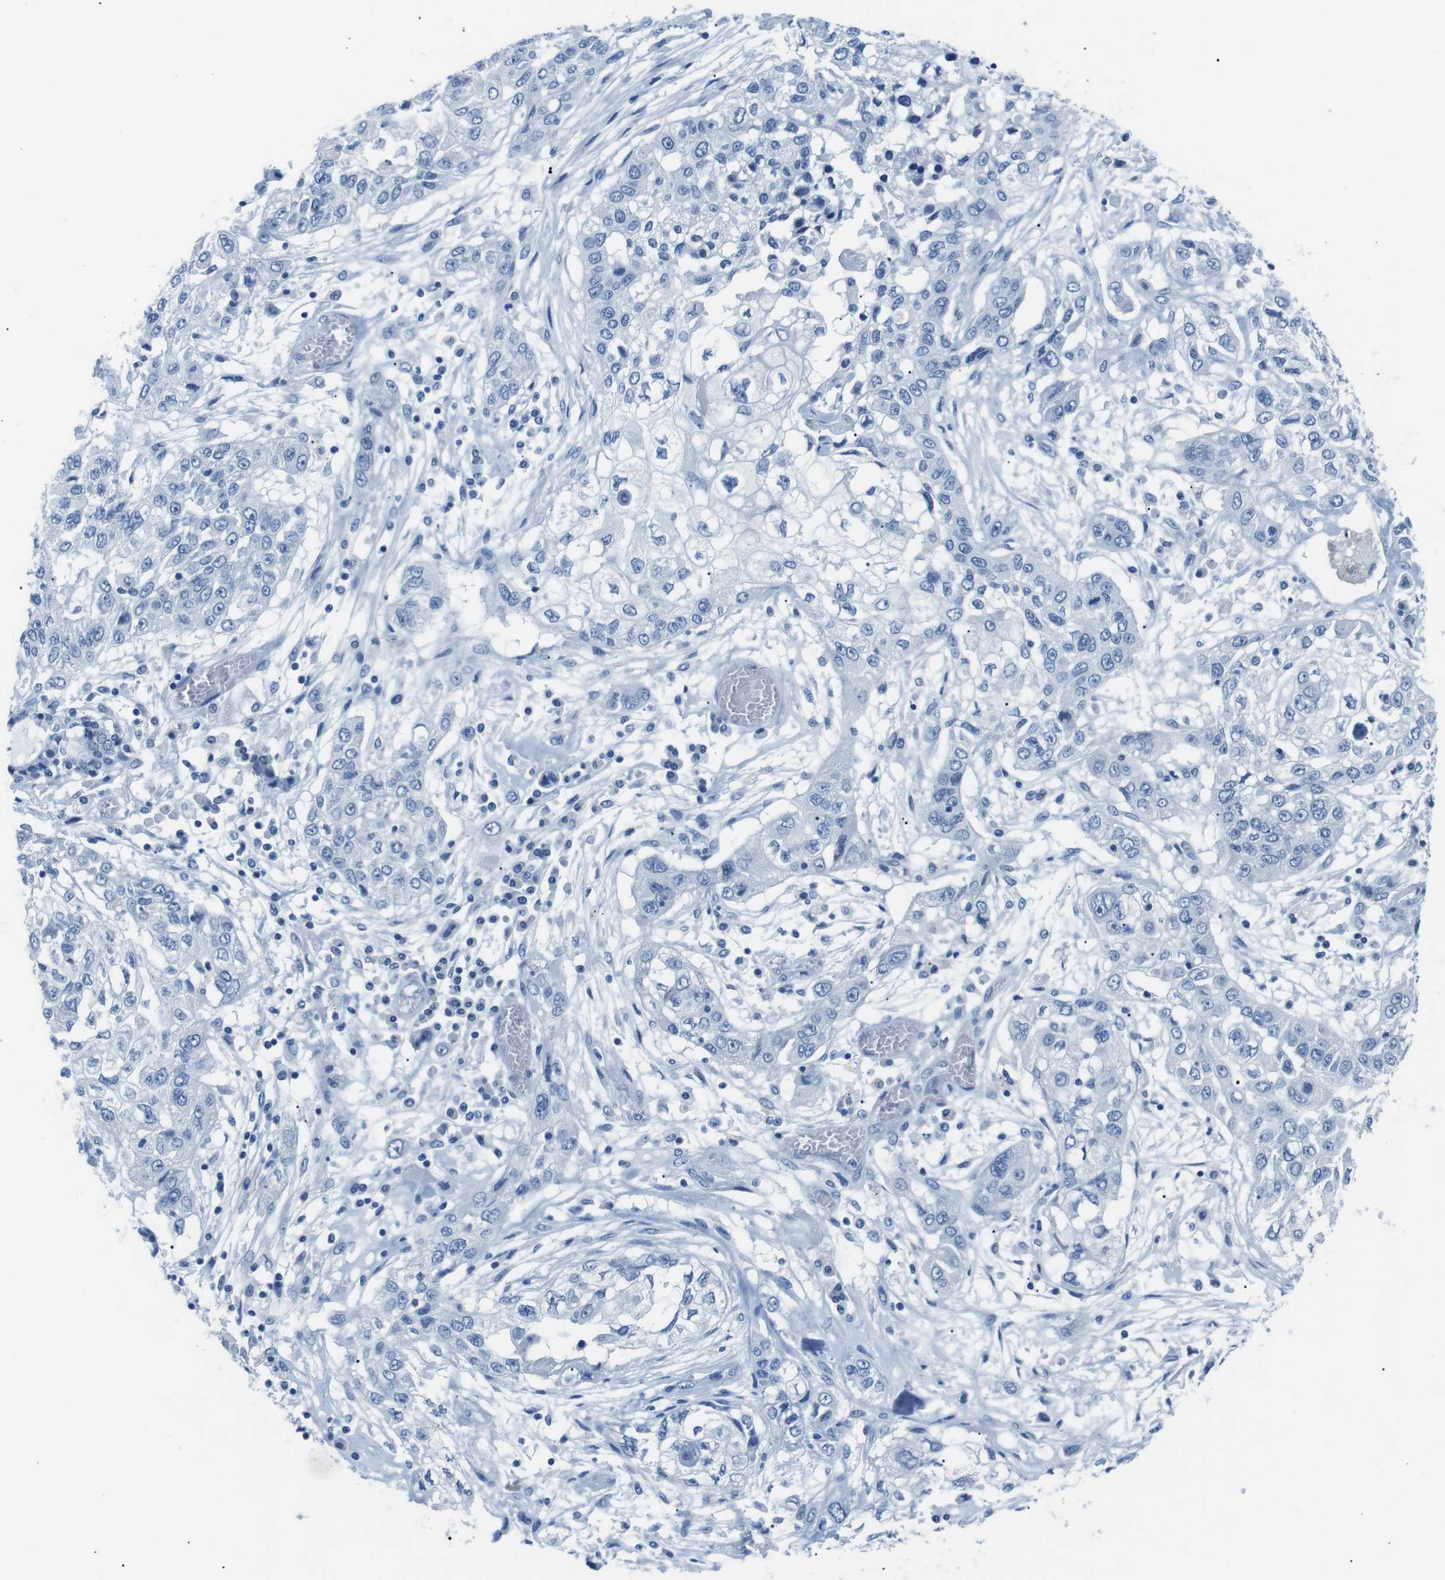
{"staining": {"intensity": "negative", "quantity": "none", "location": "none"}, "tissue": "lung cancer", "cell_type": "Tumor cells", "image_type": "cancer", "snomed": [{"axis": "morphology", "description": "Squamous cell carcinoma, NOS"}, {"axis": "topography", "description": "Lung"}], "caption": "A high-resolution micrograph shows IHC staining of lung cancer (squamous cell carcinoma), which demonstrates no significant staining in tumor cells.", "gene": "MUC2", "patient": {"sex": "male", "age": 71}}